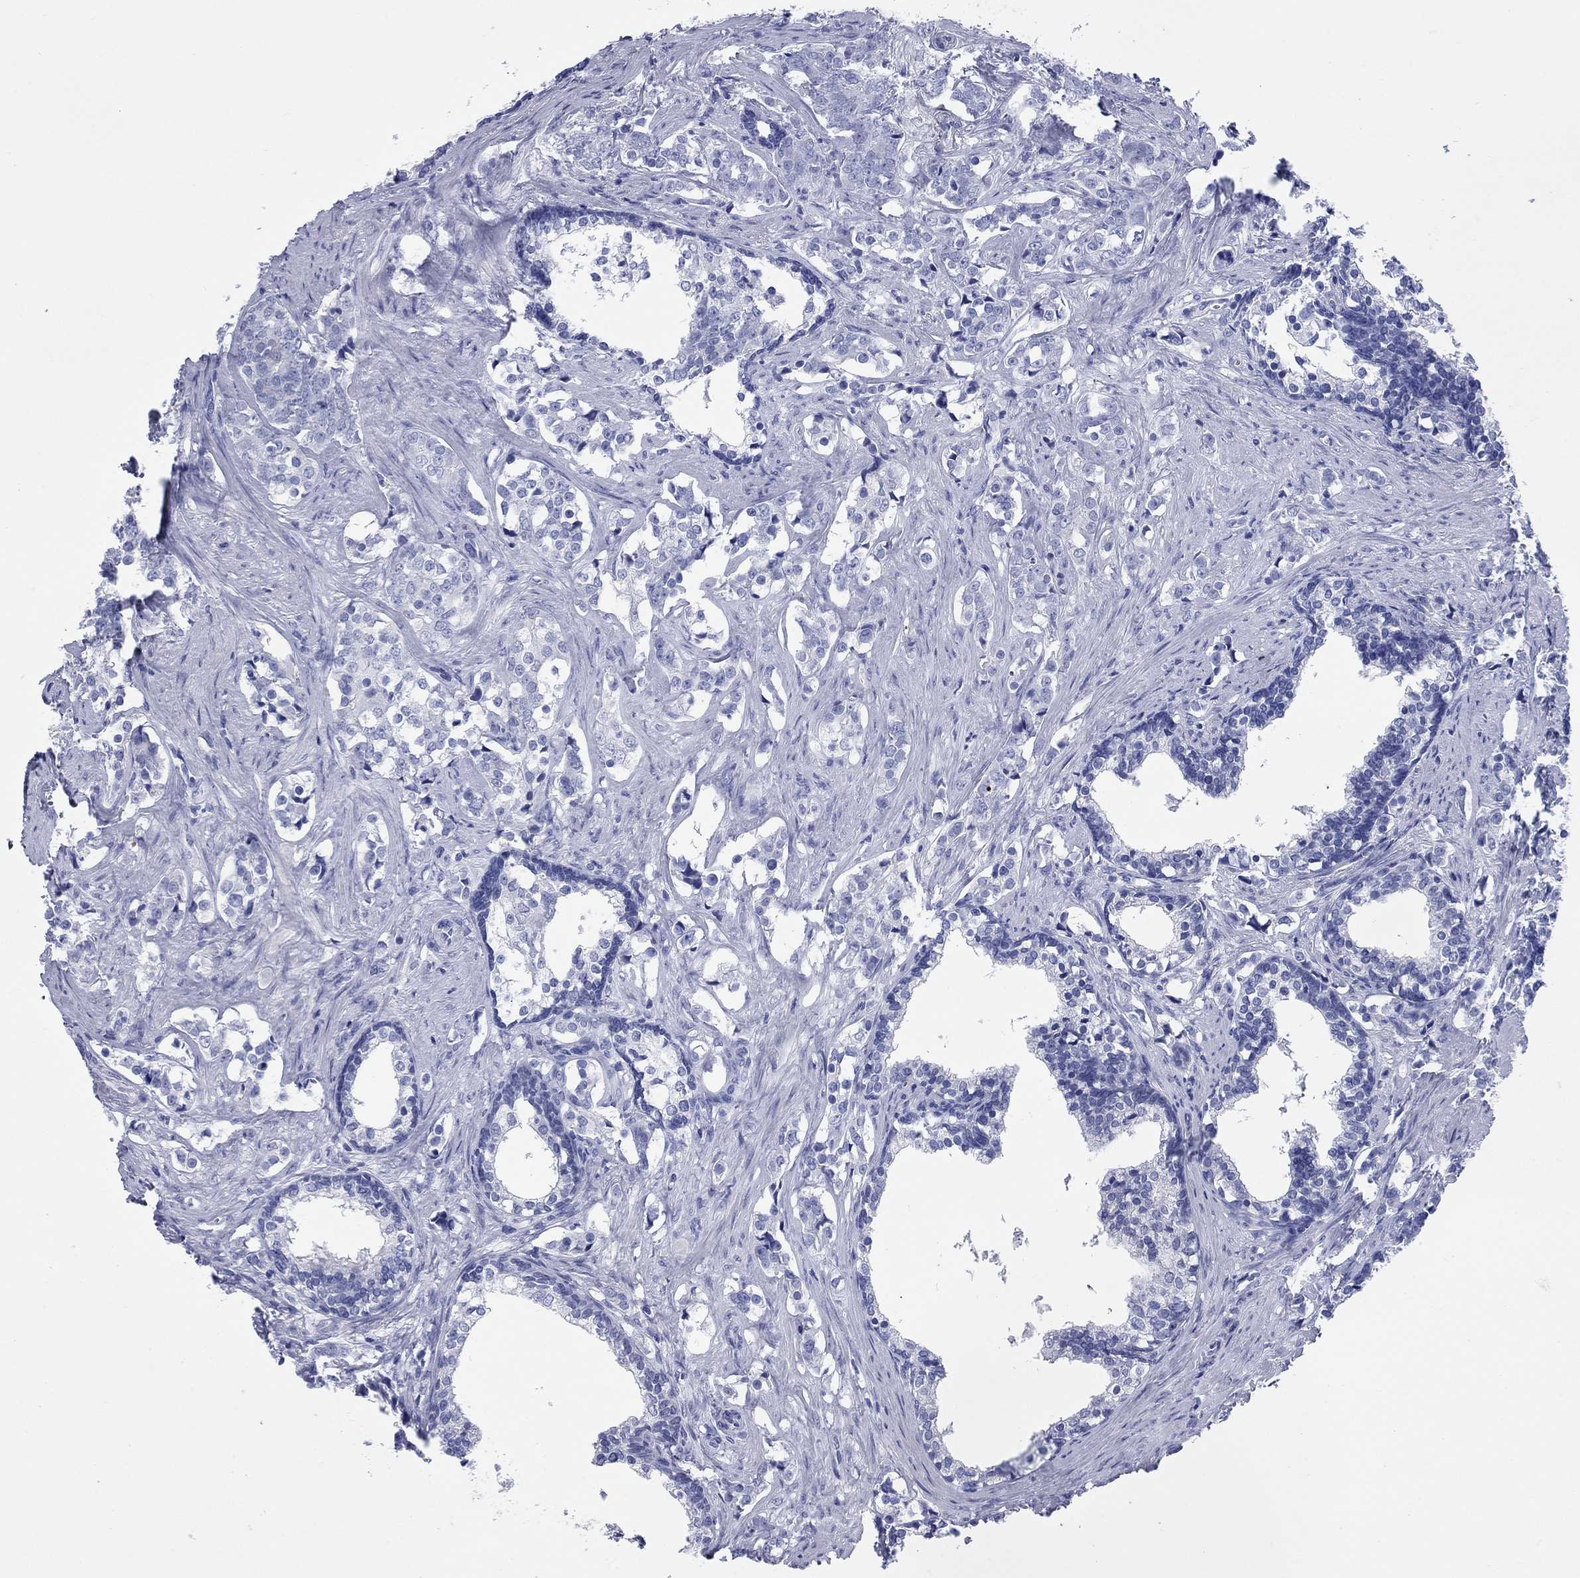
{"staining": {"intensity": "negative", "quantity": "none", "location": "none"}, "tissue": "prostate cancer", "cell_type": "Tumor cells", "image_type": "cancer", "snomed": [{"axis": "morphology", "description": "Adenocarcinoma, NOS"}, {"axis": "topography", "description": "Prostate and seminal vesicle, NOS"}], "caption": "A high-resolution histopathology image shows IHC staining of prostate cancer (adenocarcinoma), which shows no significant staining in tumor cells. (DAB immunohistochemistry visualized using brightfield microscopy, high magnification).", "gene": "CCNA1", "patient": {"sex": "male", "age": 63}}